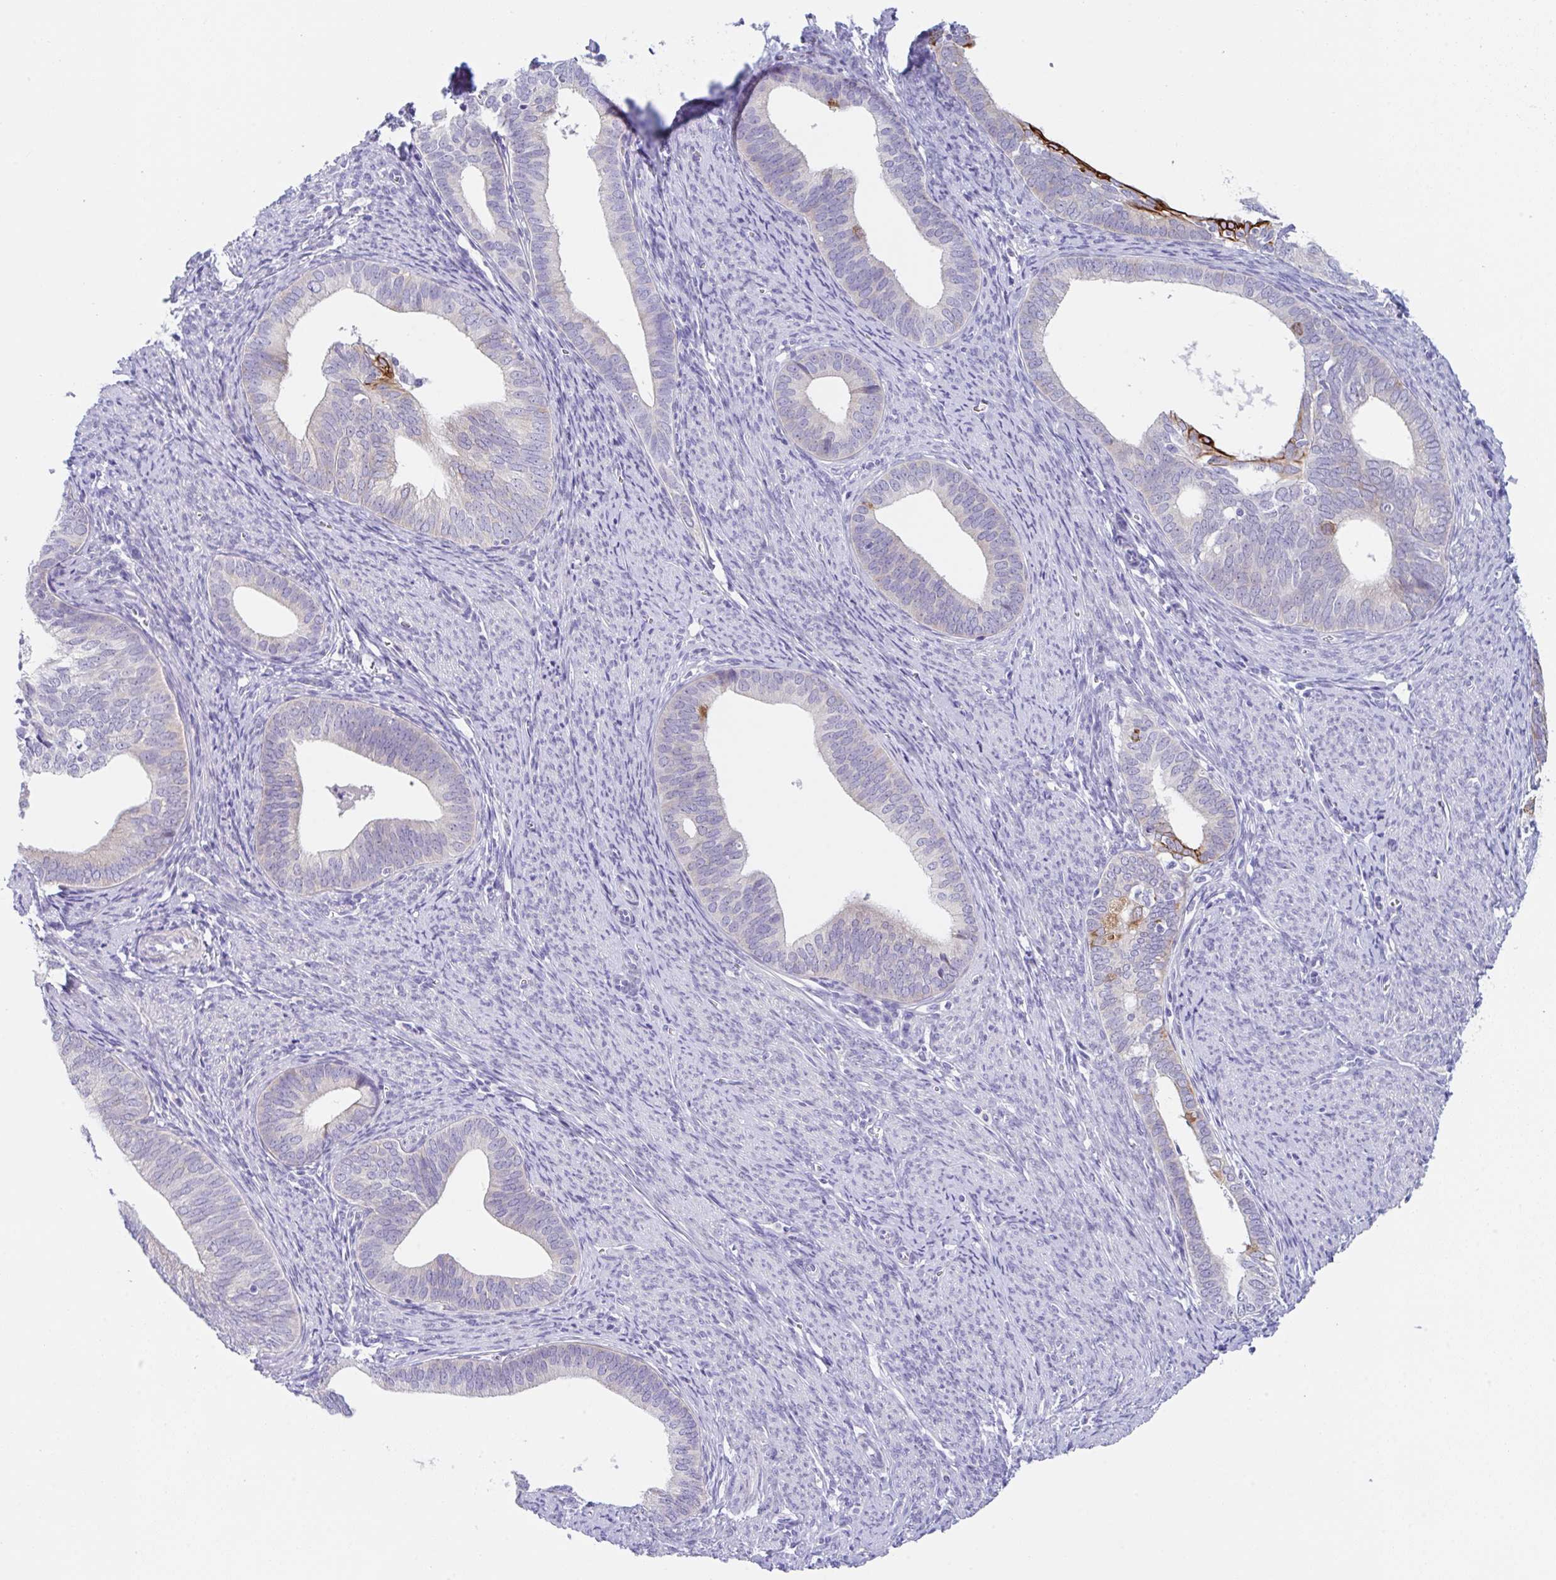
{"staining": {"intensity": "moderate", "quantity": "<25%", "location": "cytoplasmic/membranous"}, "tissue": "endometrial cancer", "cell_type": "Tumor cells", "image_type": "cancer", "snomed": [{"axis": "morphology", "description": "Adenocarcinoma, NOS"}, {"axis": "topography", "description": "Endometrium"}], "caption": "A brown stain shows moderate cytoplasmic/membranous expression of a protein in endometrial cancer tumor cells.", "gene": "TRAF4", "patient": {"sex": "female", "age": 75}}